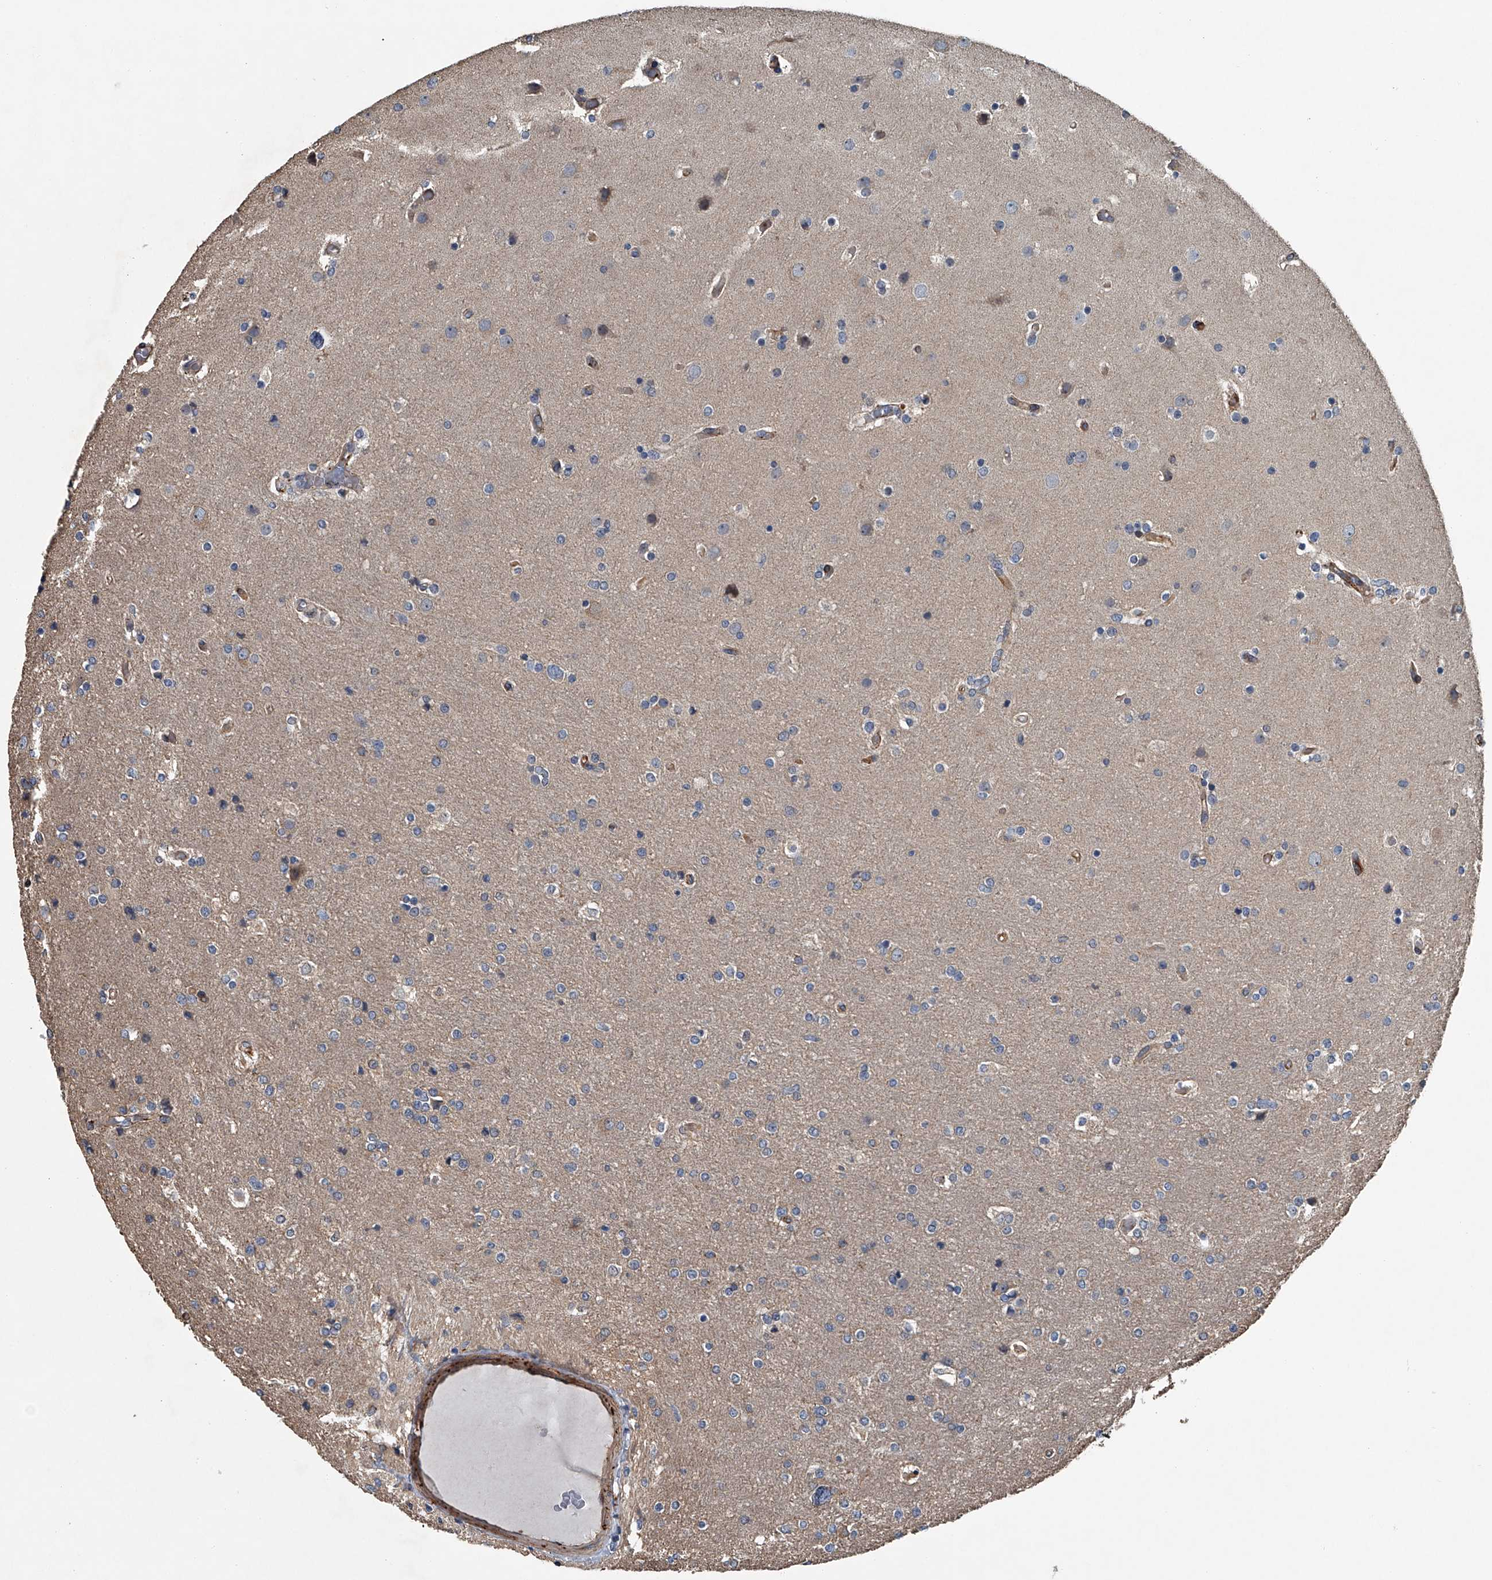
{"staining": {"intensity": "negative", "quantity": "none", "location": "none"}, "tissue": "glioma", "cell_type": "Tumor cells", "image_type": "cancer", "snomed": [{"axis": "morphology", "description": "Glioma, malignant, High grade"}, {"axis": "topography", "description": "Cerebral cortex"}], "caption": "High power microscopy histopathology image of an immunohistochemistry (IHC) histopathology image of malignant glioma (high-grade), revealing no significant positivity in tumor cells. (DAB (3,3'-diaminobenzidine) immunohistochemistry with hematoxylin counter stain).", "gene": "LDLRAD2", "patient": {"sex": "female", "age": 36}}